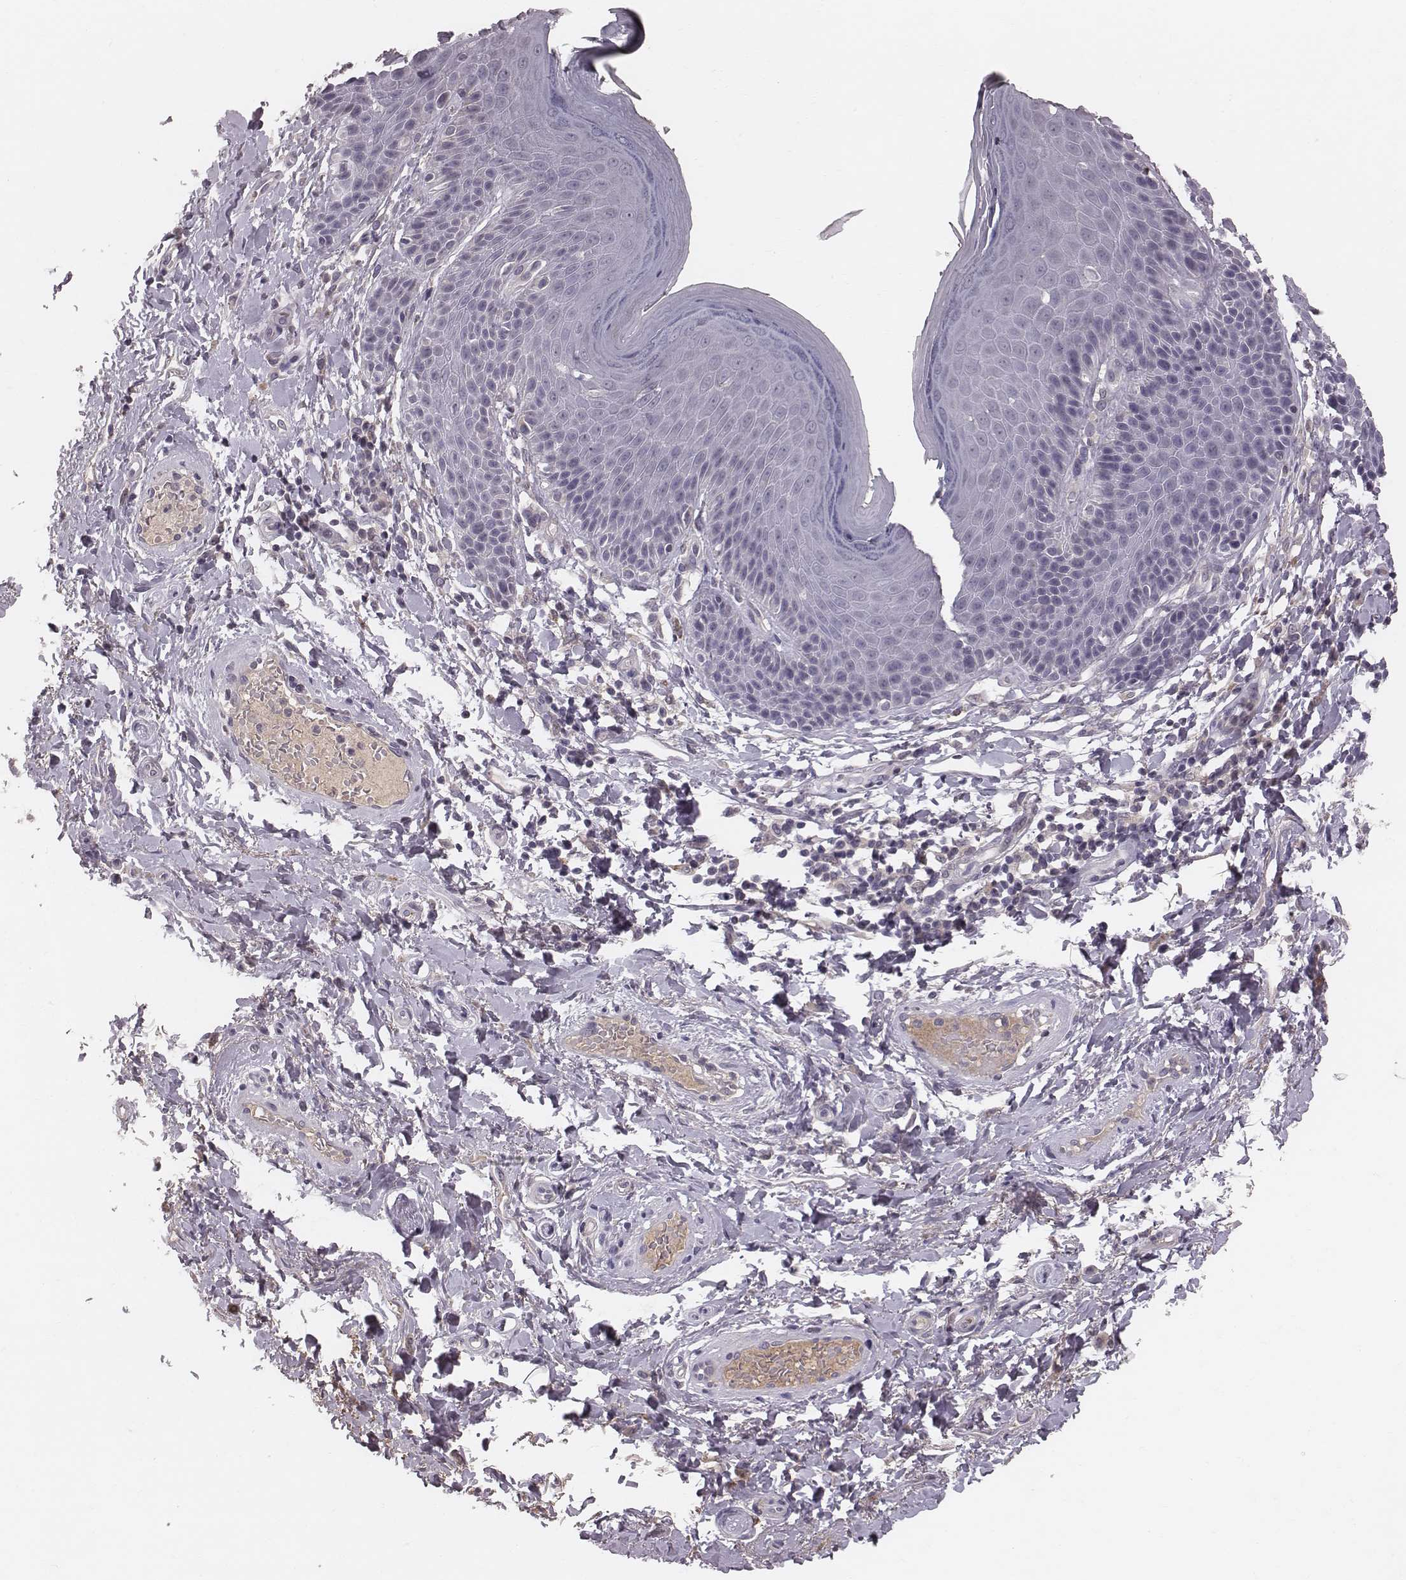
{"staining": {"intensity": "negative", "quantity": "none", "location": "none"}, "tissue": "skin", "cell_type": "Epidermal cells", "image_type": "normal", "snomed": [{"axis": "morphology", "description": "Normal tissue, NOS"}, {"axis": "topography", "description": "Anal"}, {"axis": "topography", "description": "Peripheral nerve tissue"}], "caption": "Immunohistochemical staining of normal human skin shows no significant positivity in epidermal cells. (Brightfield microscopy of DAB (3,3'-diaminobenzidine) immunohistochemistry (IHC) at high magnification).", "gene": "CFTR", "patient": {"sex": "male", "age": 51}}